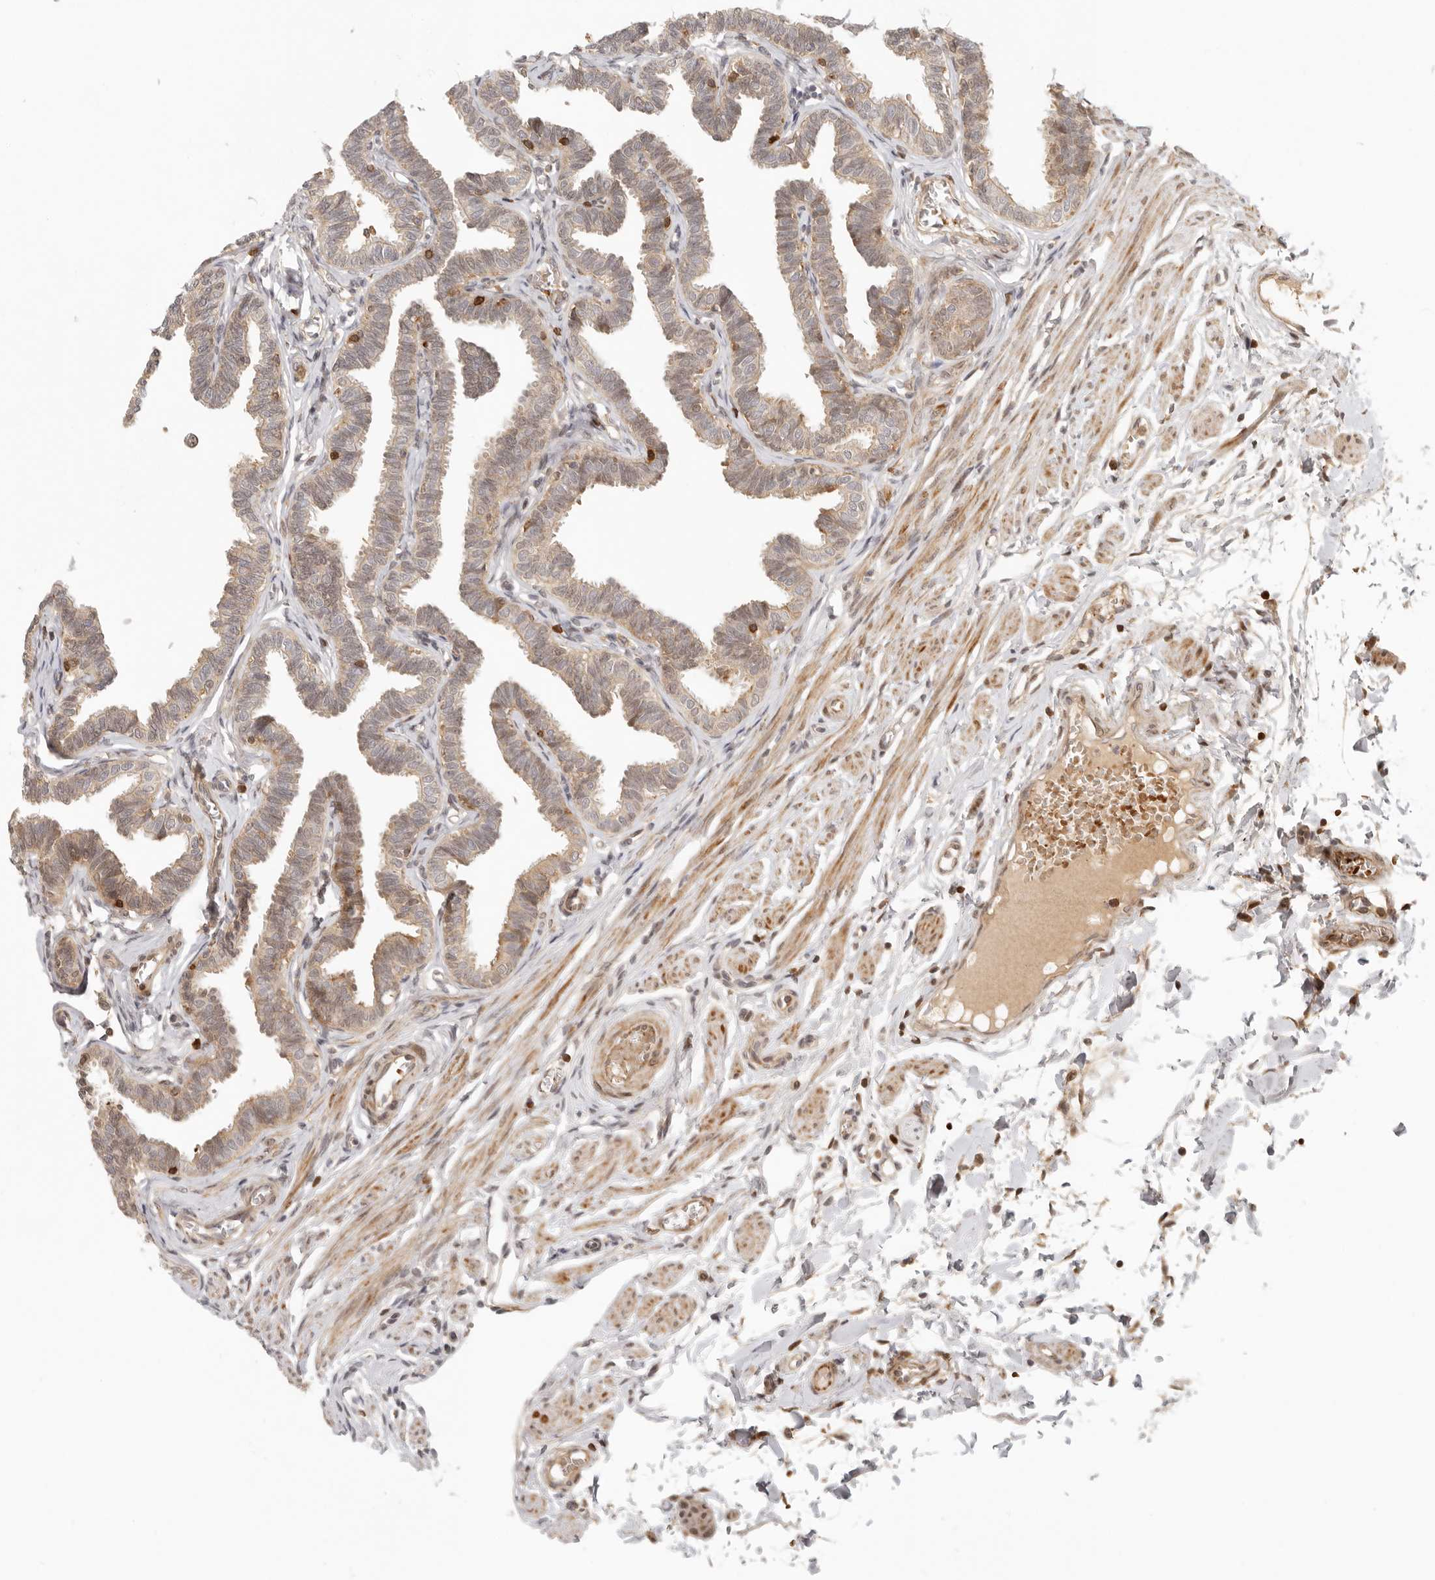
{"staining": {"intensity": "moderate", "quantity": "25%-75%", "location": "cytoplasmic/membranous"}, "tissue": "fallopian tube", "cell_type": "Glandular cells", "image_type": "normal", "snomed": [{"axis": "morphology", "description": "Normal tissue, NOS"}, {"axis": "topography", "description": "Fallopian tube"}, {"axis": "topography", "description": "Ovary"}], "caption": "Immunohistochemistry (DAB) staining of benign fallopian tube exhibits moderate cytoplasmic/membranous protein expression in about 25%-75% of glandular cells. (IHC, brightfield microscopy, high magnification).", "gene": "AHDC1", "patient": {"sex": "female", "age": 23}}